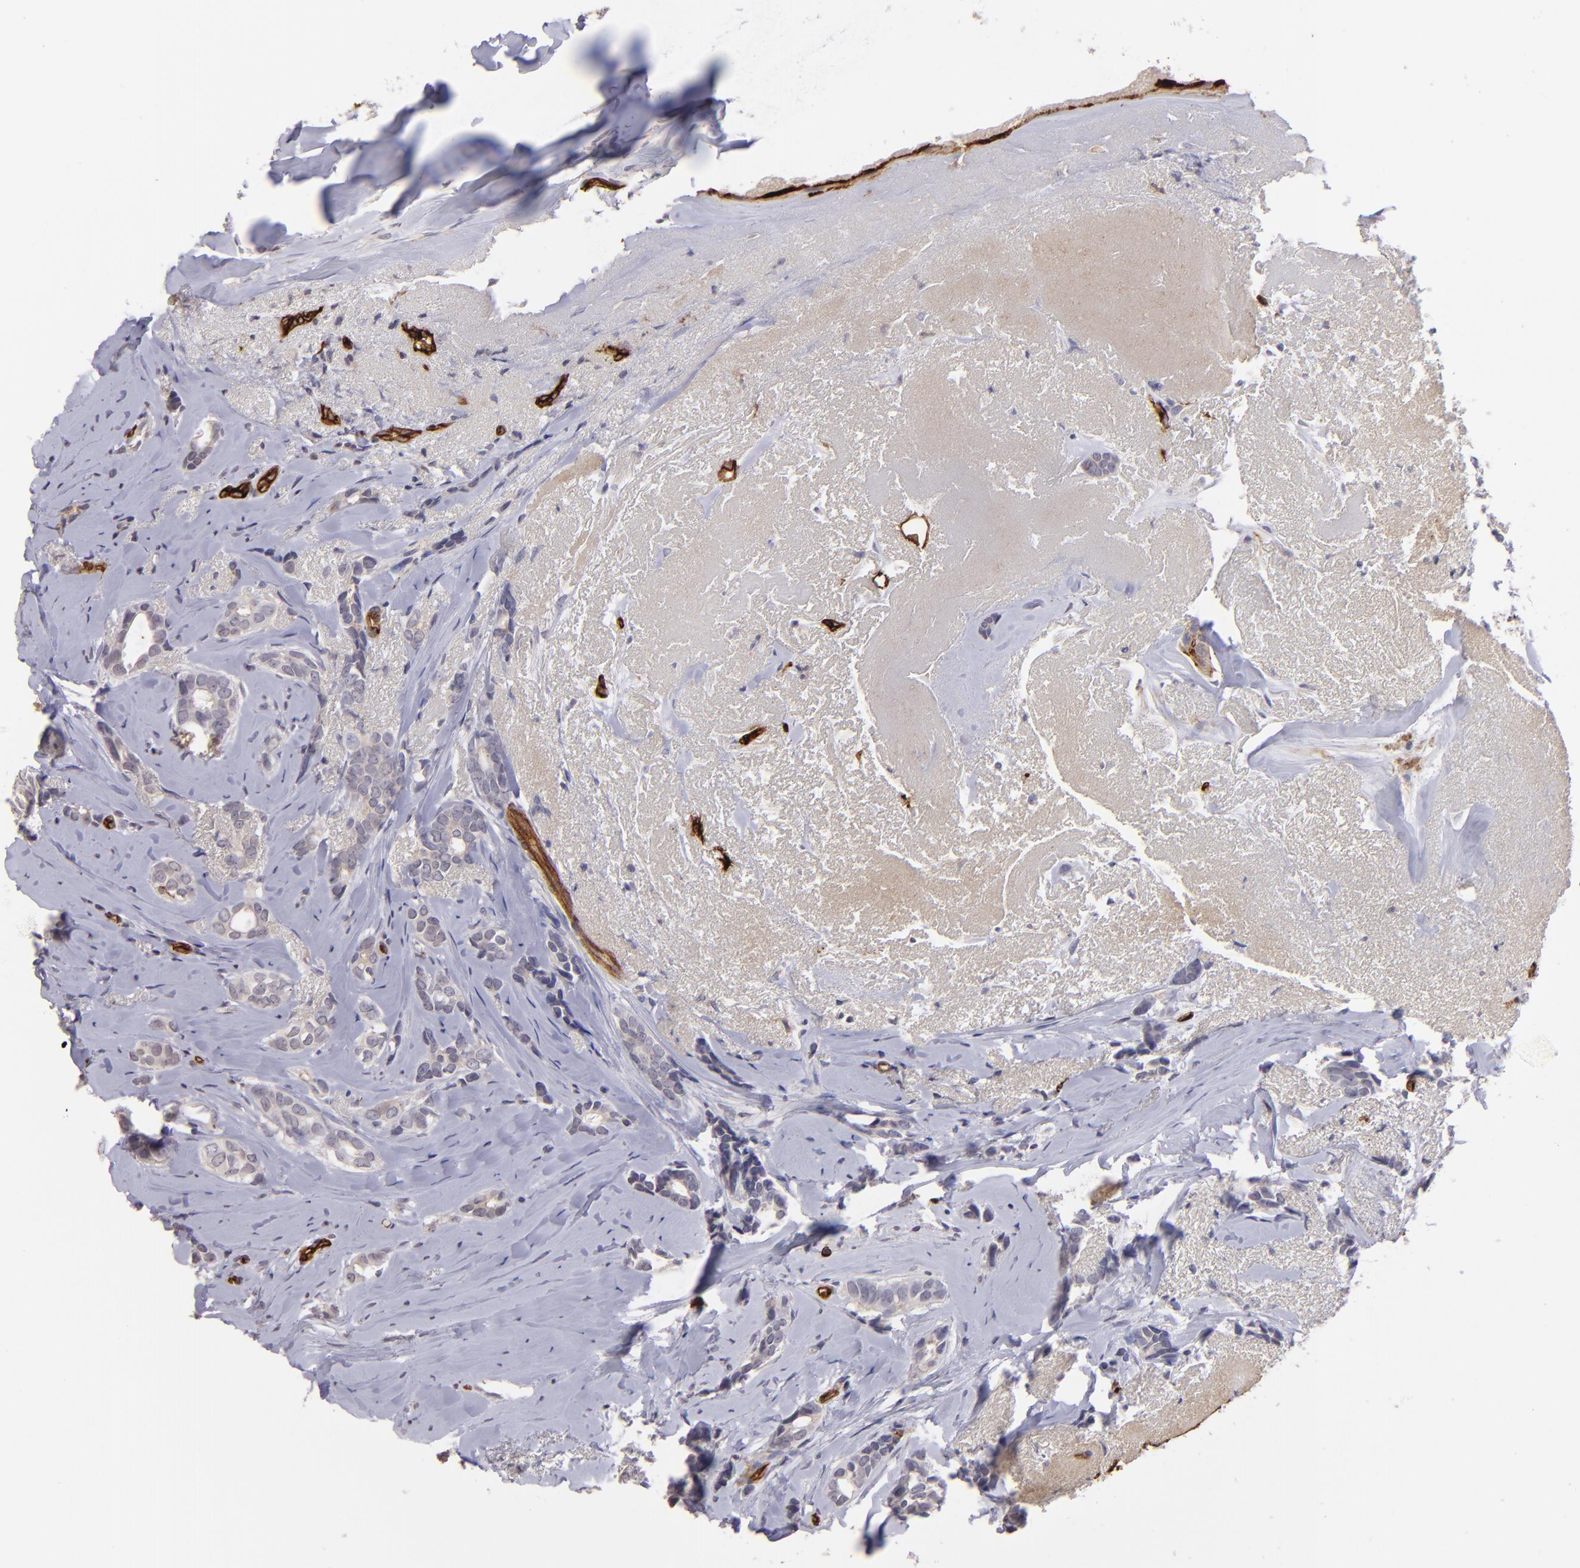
{"staining": {"intensity": "negative", "quantity": "none", "location": "none"}, "tissue": "breast cancer", "cell_type": "Tumor cells", "image_type": "cancer", "snomed": [{"axis": "morphology", "description": "Duct carcinoma"}, {"axis": "topography", "description": "Breast"}], "caption": "Immunohistochemical staining of human breast infiltrating ductal carcinoma displays no significant staining in tumor cells.", "gene": "DYSF", "patient": {"sex": "female", "age": 54}}